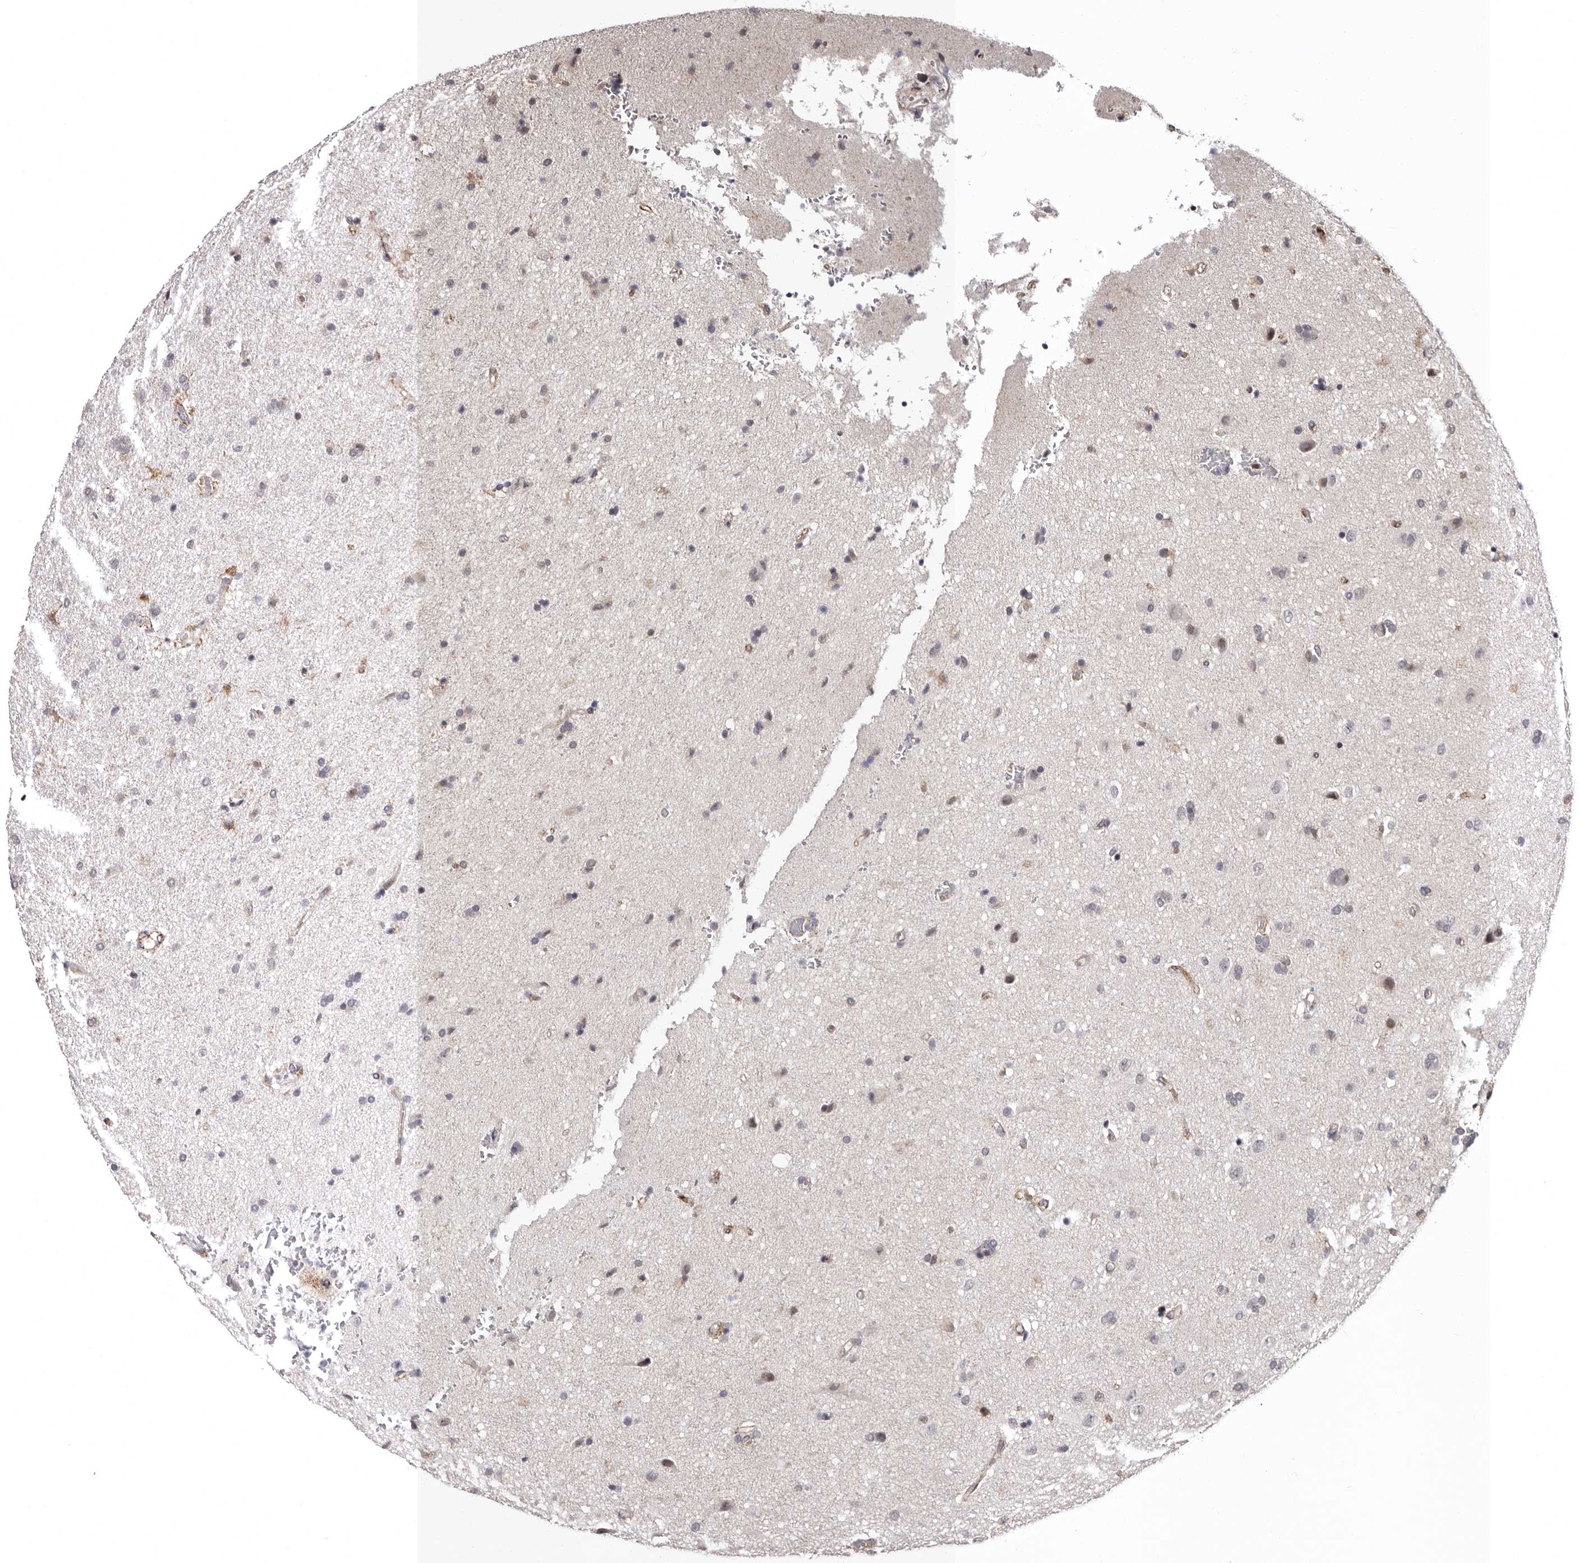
{"staining": {"intensity": "negative", "quantity": "none", "location": "none"}, "tissue": "glioma", "cell_type": "Tumor cells", "image_type": "cancer", "snomed": [{"axis": "morphology", "description": "Glioma, malignant, High grade"}, {"axis": "topography", "description": "Brain"}], "caption": "Immunohistochemistry image of malignant glioma (high-grade) stained for a protein (brown), which displays no expression in tumor cells. The staining is performed using DAB brown chromogen with nuclei counter-stained in using hematoxylin.", "gene": "PHF20L1", "patient": {"sex": "male", "age": 72}}